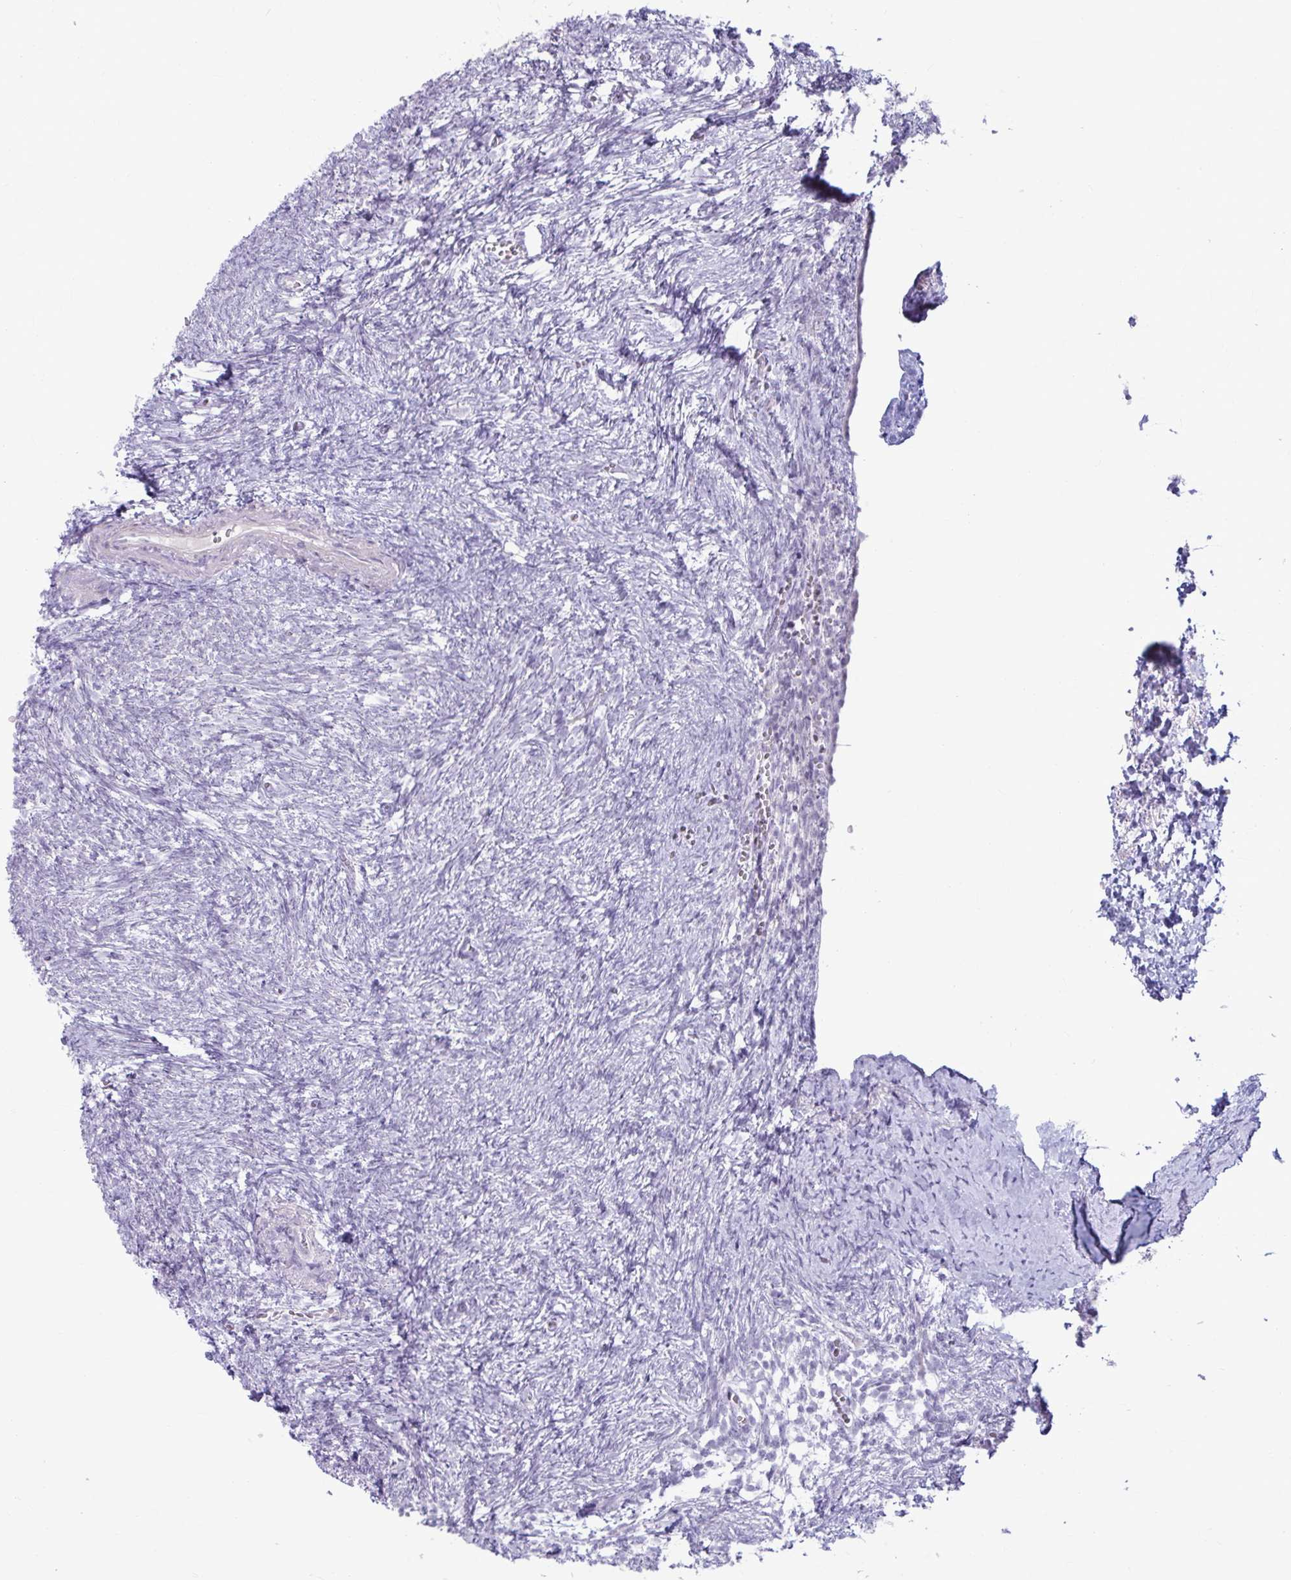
{"staining": {"intensity": "moderate", "quantity": "<25%", "location": "cytoplasmic/membranous"}, "tissue": "ovary", "cell_type": "Follicle cells", "image_type": "normal", "snomed": [{"axis": "morphology", "description": "Normal tissue, NOS"}, {"axis": "topography", "description": "Ovary"}], "caption": "Protein staining of unremarkable ovary reveals moderate cytoplasmic/membranous staining in about <25% of follicle cells. (DAB (3,3'-diaminobenzidine) IHC with brightfield microscopy, high magnification).", "gene": "MSMO1", "patient": {"sex": "female", "age": 41}}